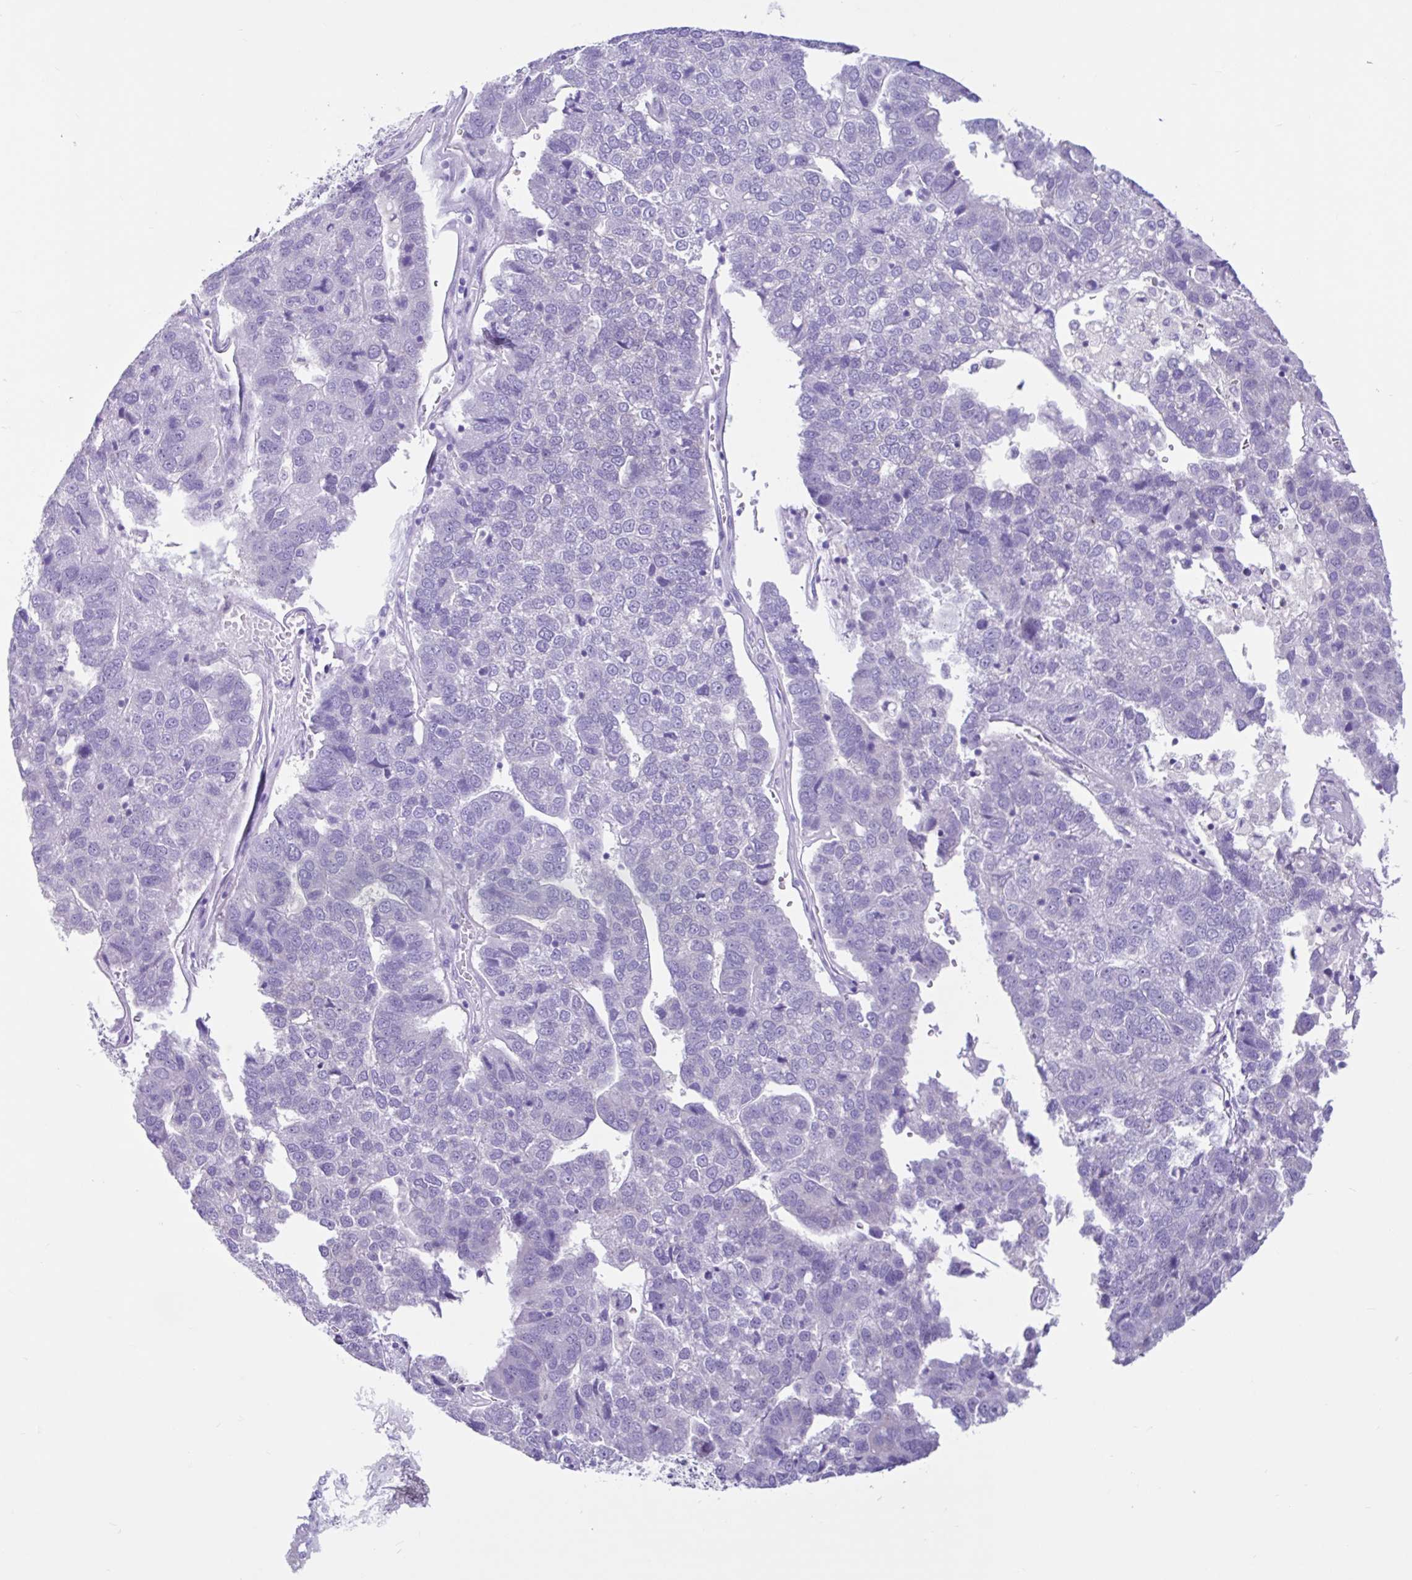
{"staining": {"intensity": "negative", "quantity": "none", "location": "none"}, "tissue": "pancreatic cancer", "cell_type": "Tumor cells", "image_type": "cancer", "snomed": [{"axis": "morphology", "description": "Adenocarcinoma, NOS"}, {"axis": "topography", "description": "Pancreas"}], "caption": "Protein analysis of pancreatic cancer displays no significant staining in tumor cells. (Brightfield microscopy of DAB (3,3'-diaminobenzidine) IHC at high magnification).", "gene": "CYP19A1", "patient": {"sex": "female", "age": 61}}